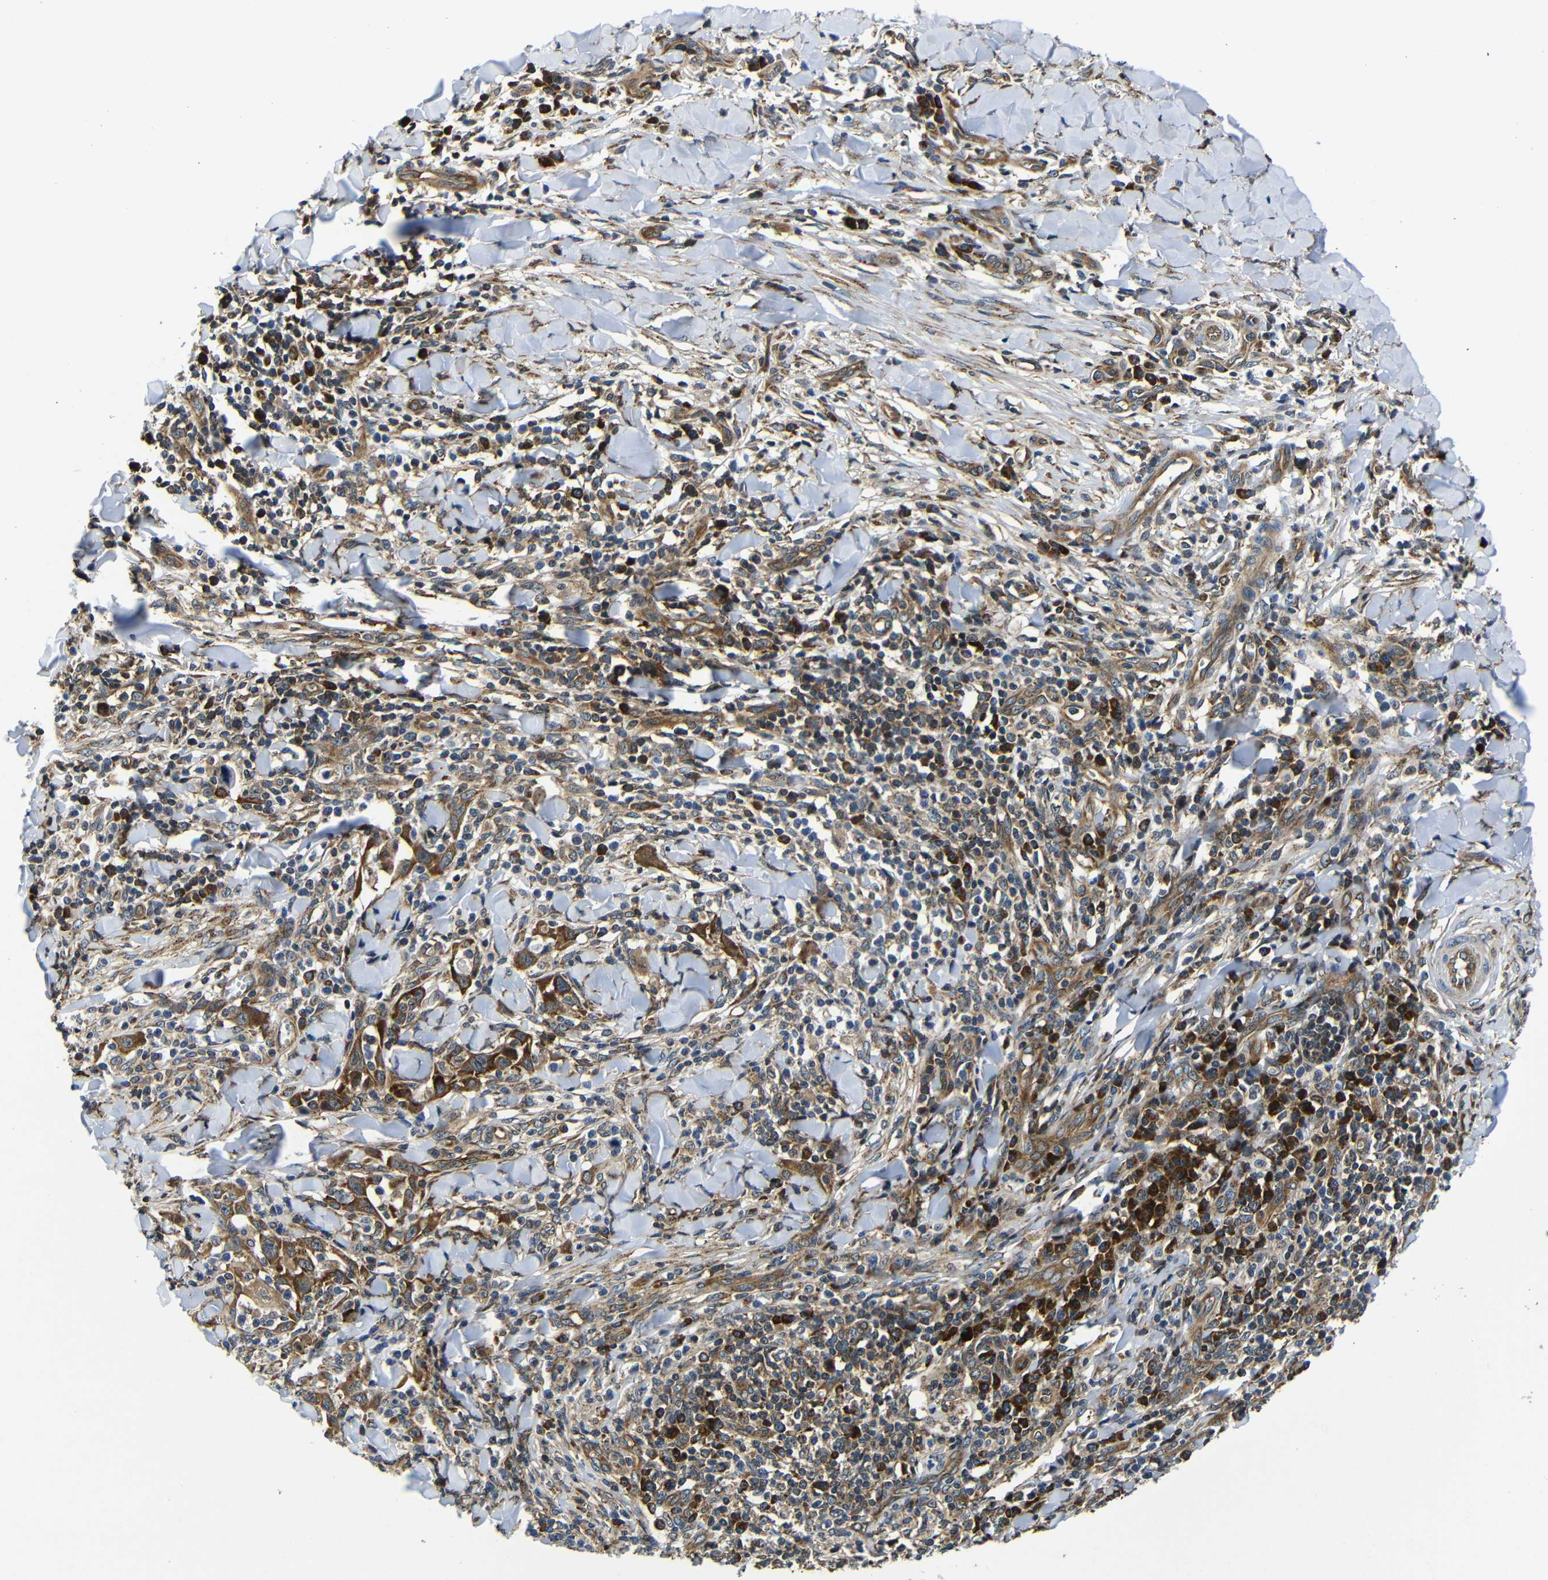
{"staining": {"intensity": "moderate", "quantity": ">75%", "location": "cytoplasmic/membranous"}, "tissue": "skin cancer", "cell_type": "Tumor cells", "image_type": "cancer", "snomed": [{"axis": "morphology", "description": "Squamous cell carcinoma, NOS"}, {"axis": "topography", "description": "Skin"}], "caption": "DAB (3,3'-diaminobenzidine) immunohistochemical staining of skin squamous cell carcinoma displays moderate cytoplasmic/membranous protein positivity in about >75% of tumor cells.", "gene": "ABCE1", "patient": {"sex": "male", "age": 24}}